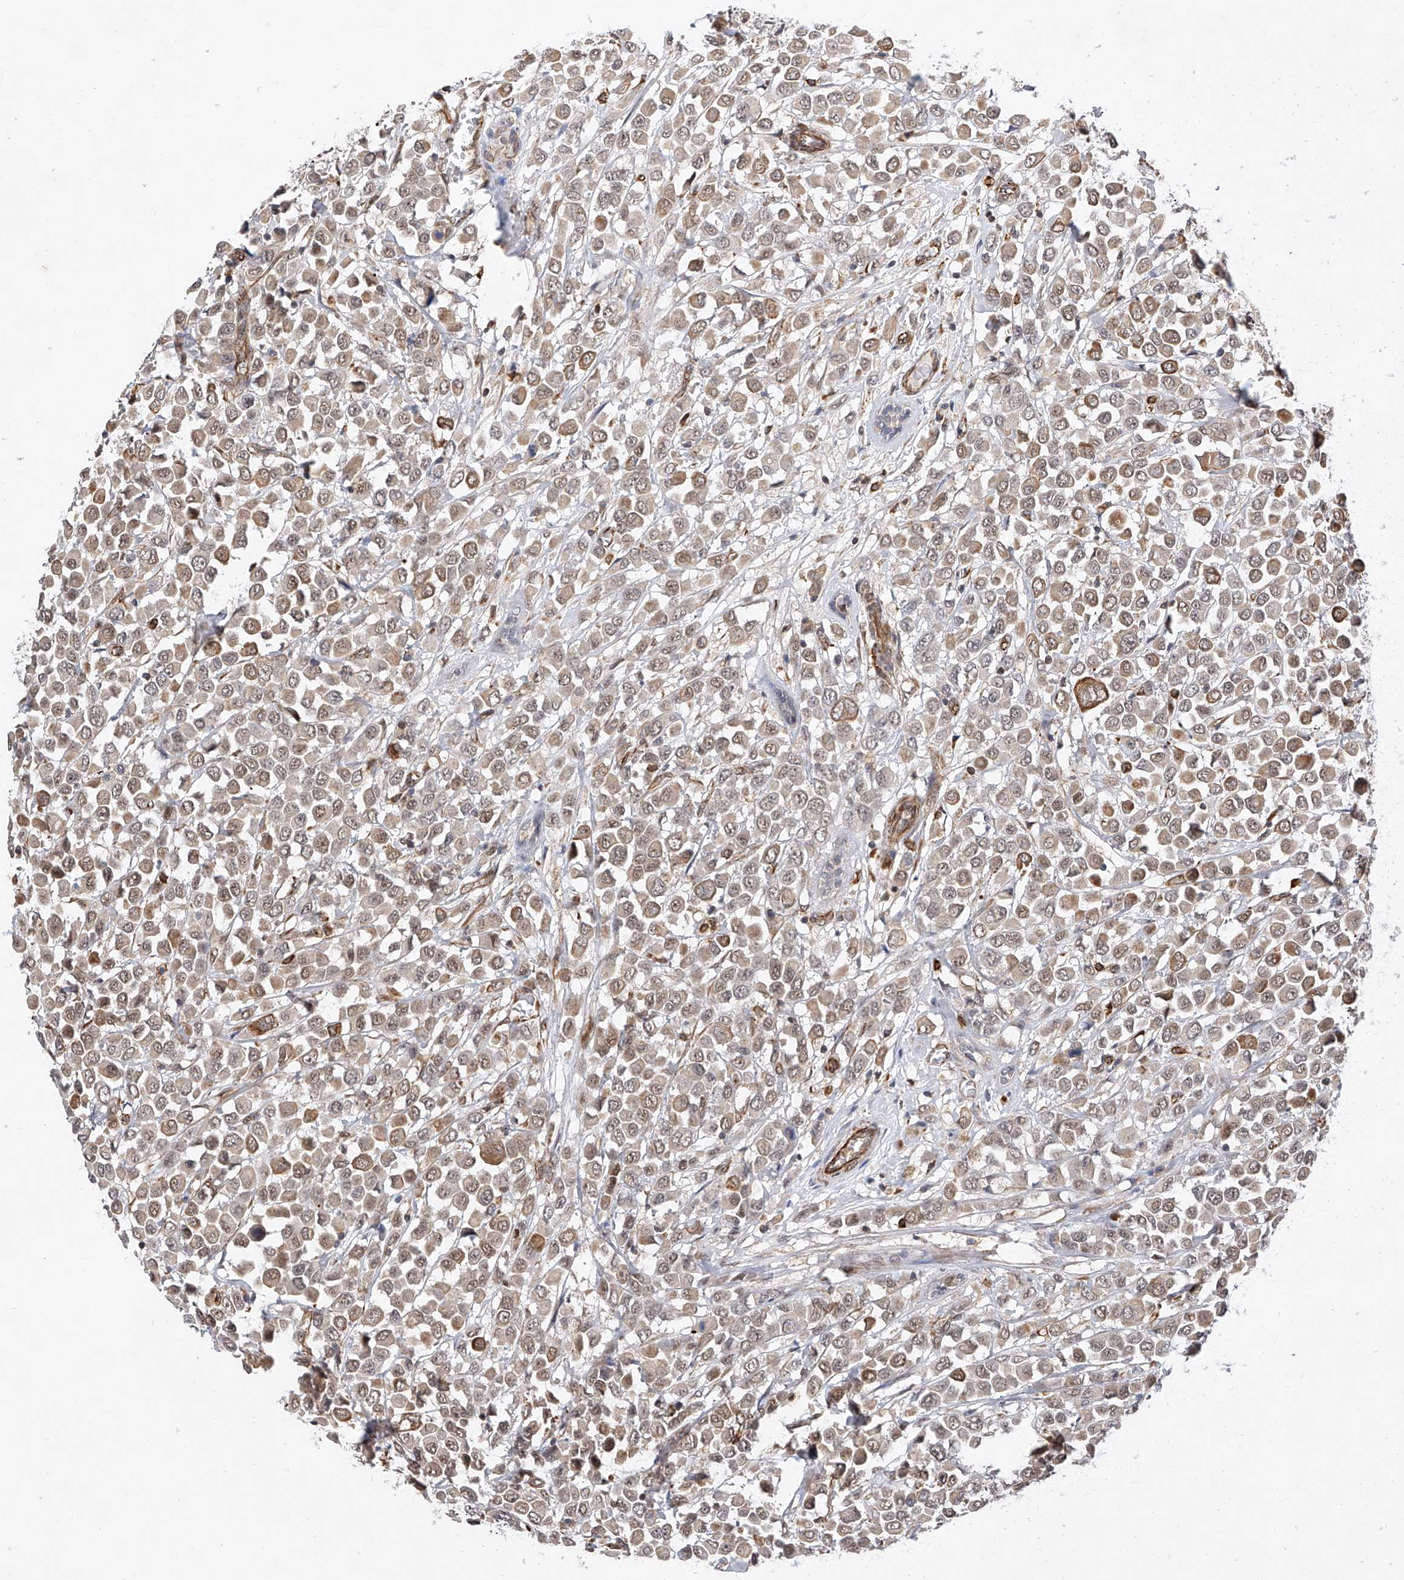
{"staining": {"intensity": "moderate", "quantity": ">75%", "location": "cytoplasmic/membranous"}, "tissue": "breast cancer", "cell_type": "Tumor cells", "image_type": "cancer", "snomed": [{"axis": "morphology", "description": "Duct carcinoma"}, {"axis": "topography", "description": "Breast"}], "caption": "Protein staining of infiltrating ductal carcinoma (breast) tissue displays moderate cytoplasmic/membranous expression in about >75% of tumor cells. Nuclei are stained in blue.", "gene": "AMD1", "patient": {"sex": "female", "age": 61}}